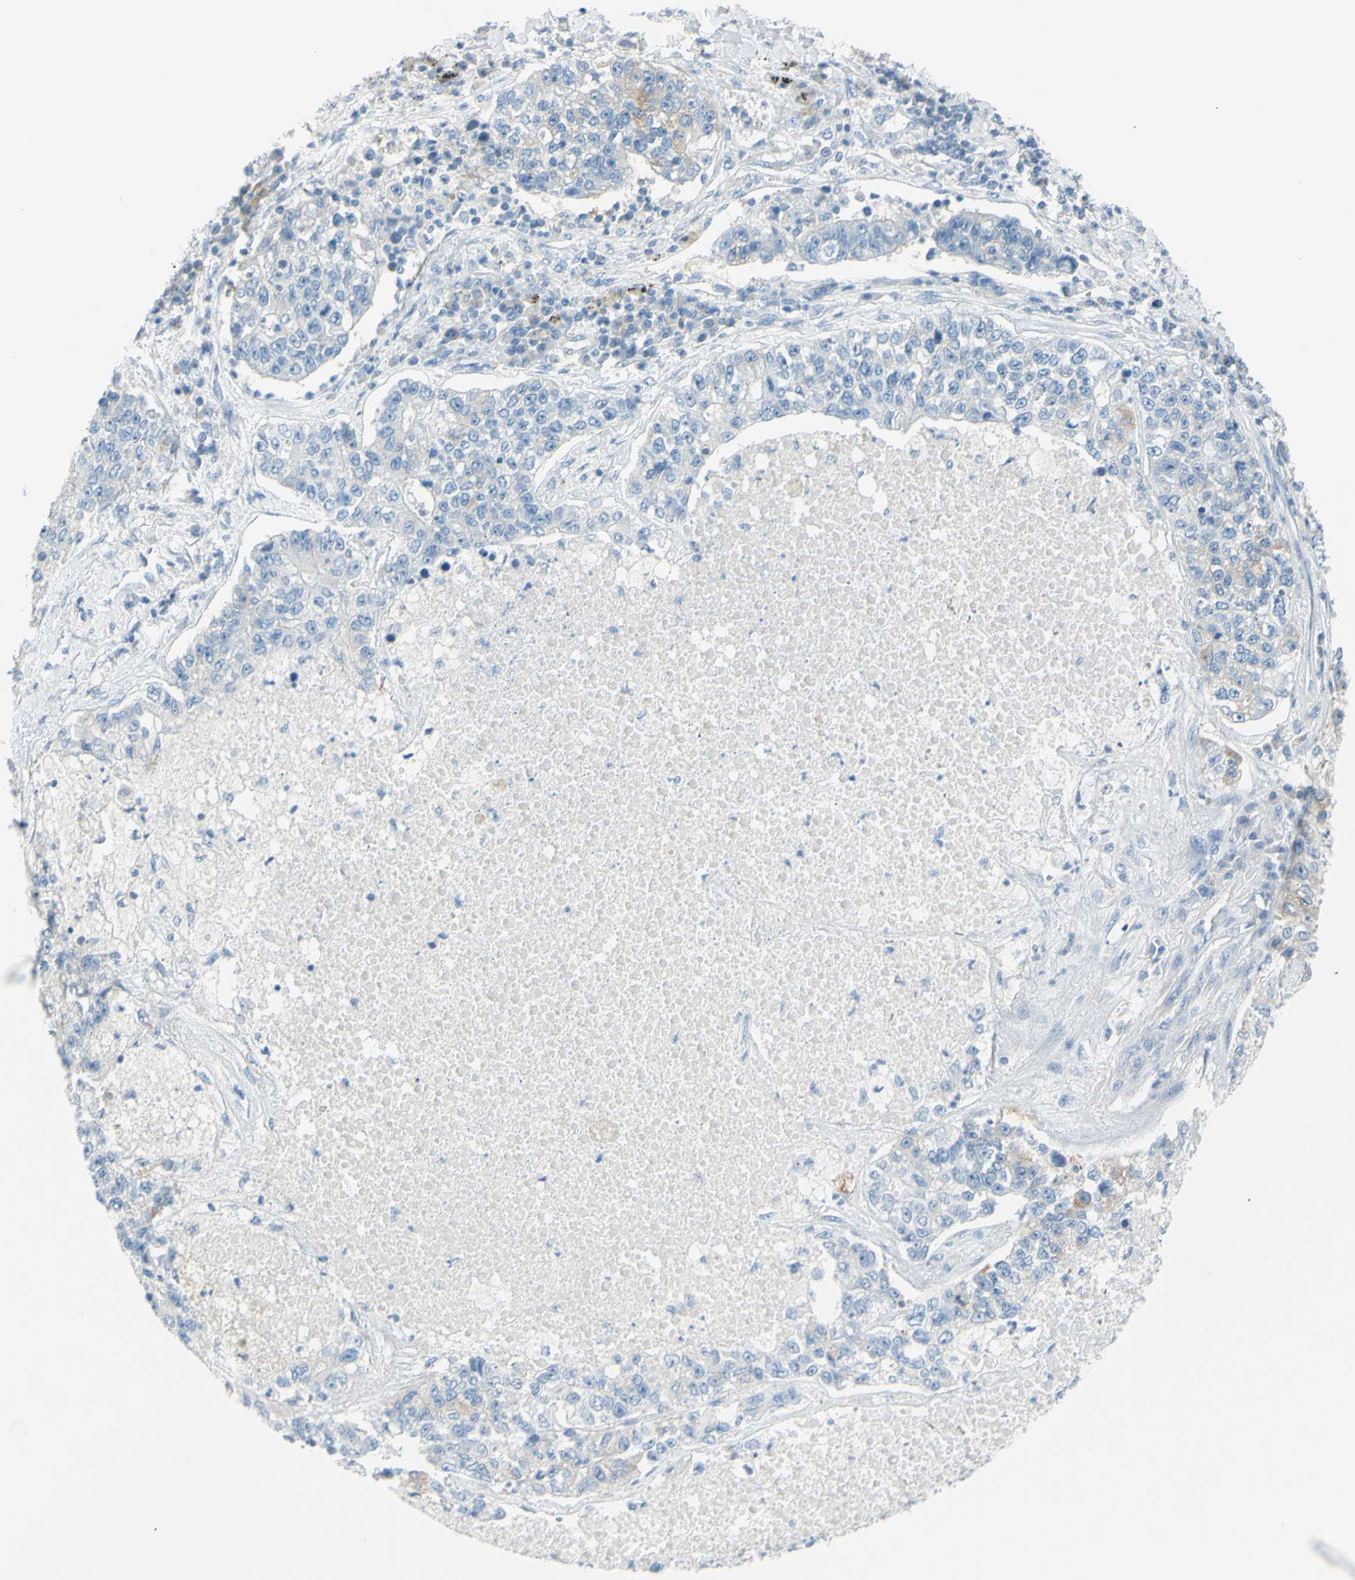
{"staining": {"intensity": "moderate", "quantity": "25%-75%", "location": "cytoplasmic/membranous"}, "tissue": "lung cancer", "cell_type": "Tumor cells", "image_type": "cancer", "snomed": [{"axis": "morphology", "description": "Adenocarcinoma, NOS"}, {"axis": "topography", "description": "Lung"}], "caption": "This is a micrograph of immunohistochemistry (IHC) staining of lung cancer, which shows moderate staining in the cytoplasmic/membranous of tumor cells.", "gene": "FRMD4B", "patient": {"sex": "male", "age": 49}}